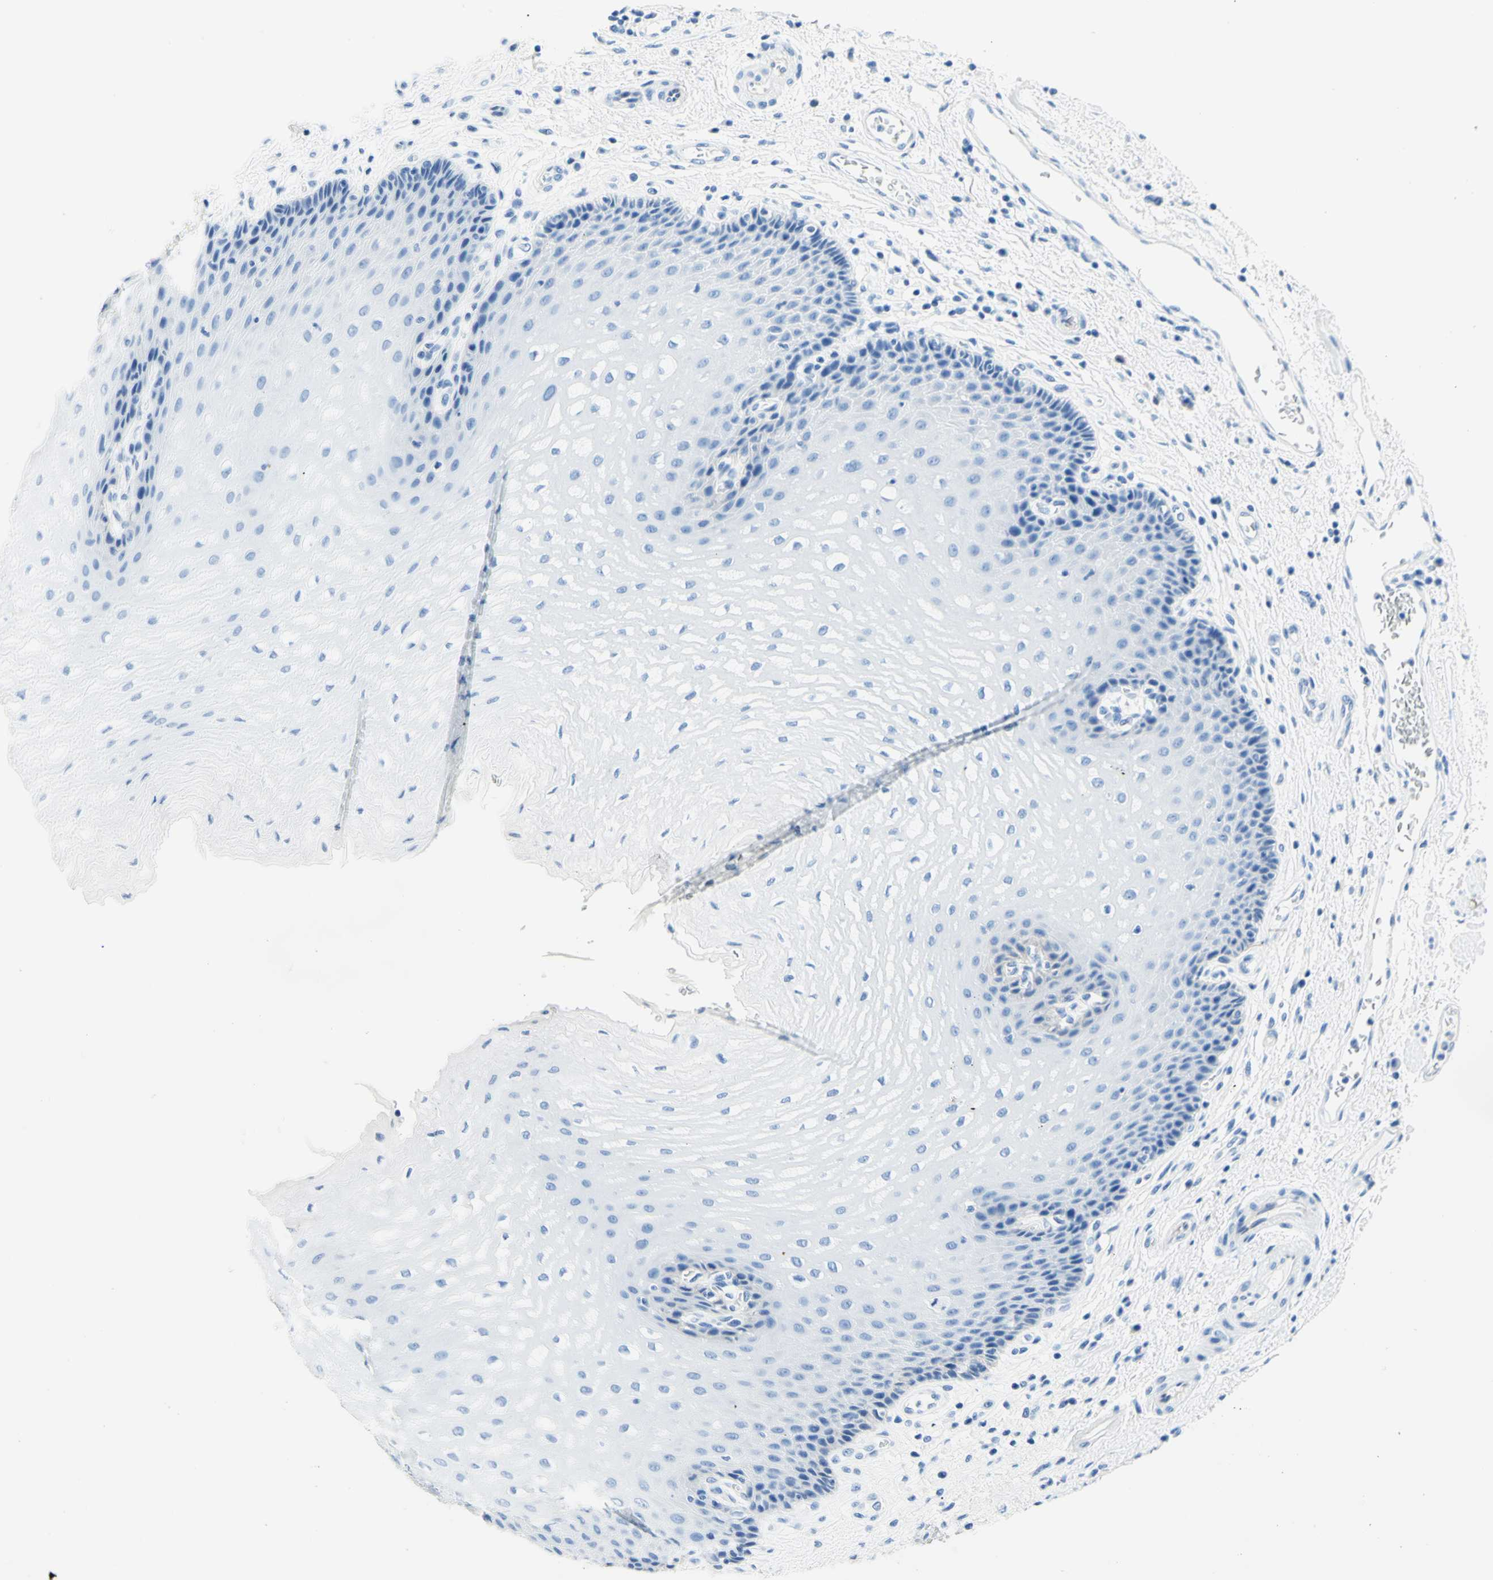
{"staining": {"intensity": "negative", "quantity": "none", "location": "none"}, "tissue": "esophagus", "cell_type": "Squamous epithelial cells", "image_type": "normal", "snomed": [{"axis": "morphology", "description": "Normal tissue, NOS"}, {"axis": "topography", "description": "Esophagus"}], "caption": "High magnification brightfield microscopy of unremarkable esophagus stained with DAB (brown) and counterstained with hematoxylin (blue): squamous epithelial cells show no significant positivity. (Immunohistochemistry, brightfield microscopy, high magnification).", "gene": "HPCA", "patient": {"sex": "male", "age": 54}}